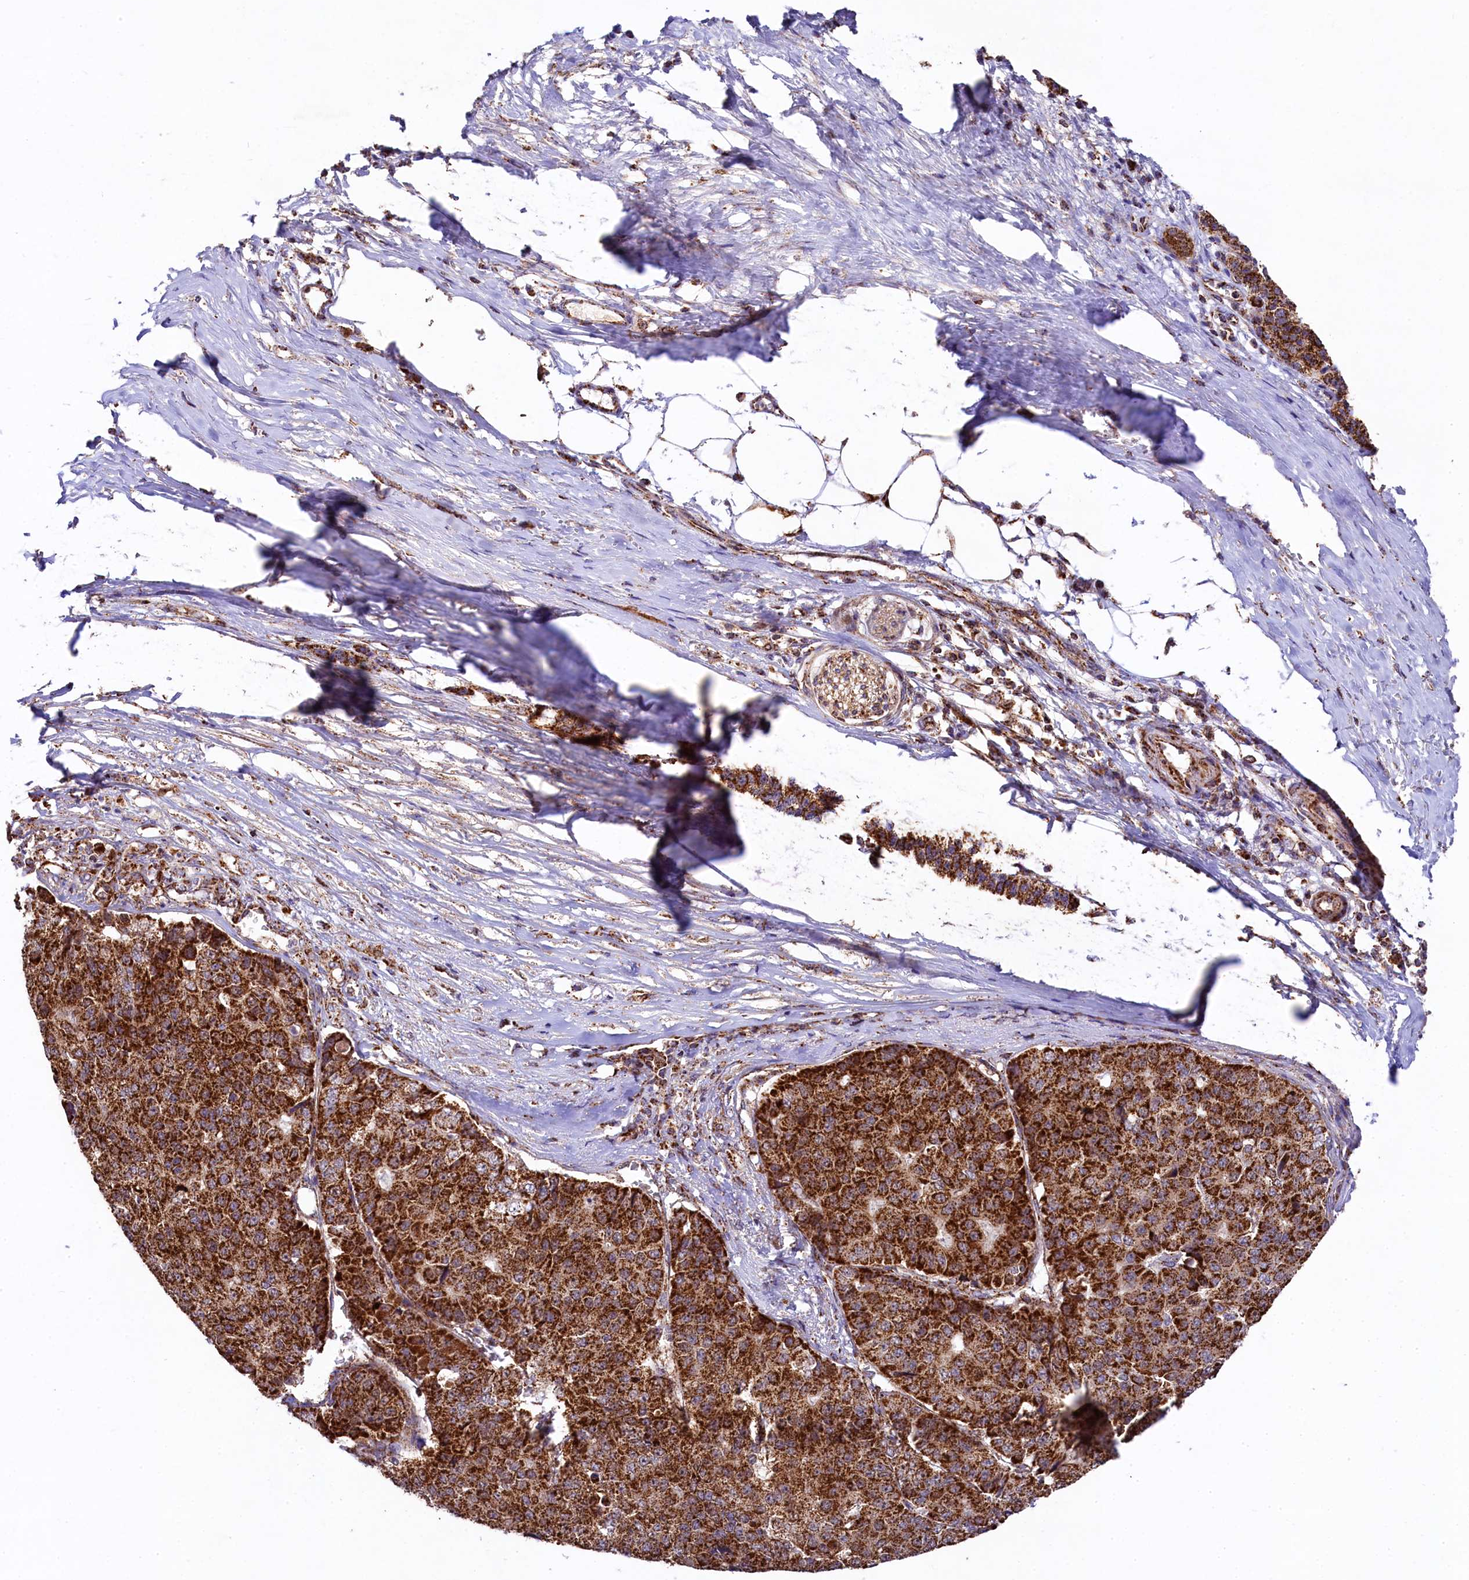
{"staining": {"intensity": "strong", "quantity": ">75%", "location": "cytoplasmic/membranous"}, "tissue": "pancreatic cancer", "cell_type": "Tumor cells", "image_type": "cancer", "snomed": [{"axis": "morphology", "description": "Adenocarcinoma, NOS"}, {"axis": "topography", "description": "Pancreas"}], "caption": "Pancreatic cancer (adenocarcinoma) tissue exhibits strong cytoplasmic/membranous positivity in about >75% of tumor cells, visualized by immunohistochemistry. (Stains: DAB in brown, nuclei in blue, Microscopy: brightfield microscopy at high magnification).", "gene": "CLYBL", "patient": {"sex": "male", "age": 50}}